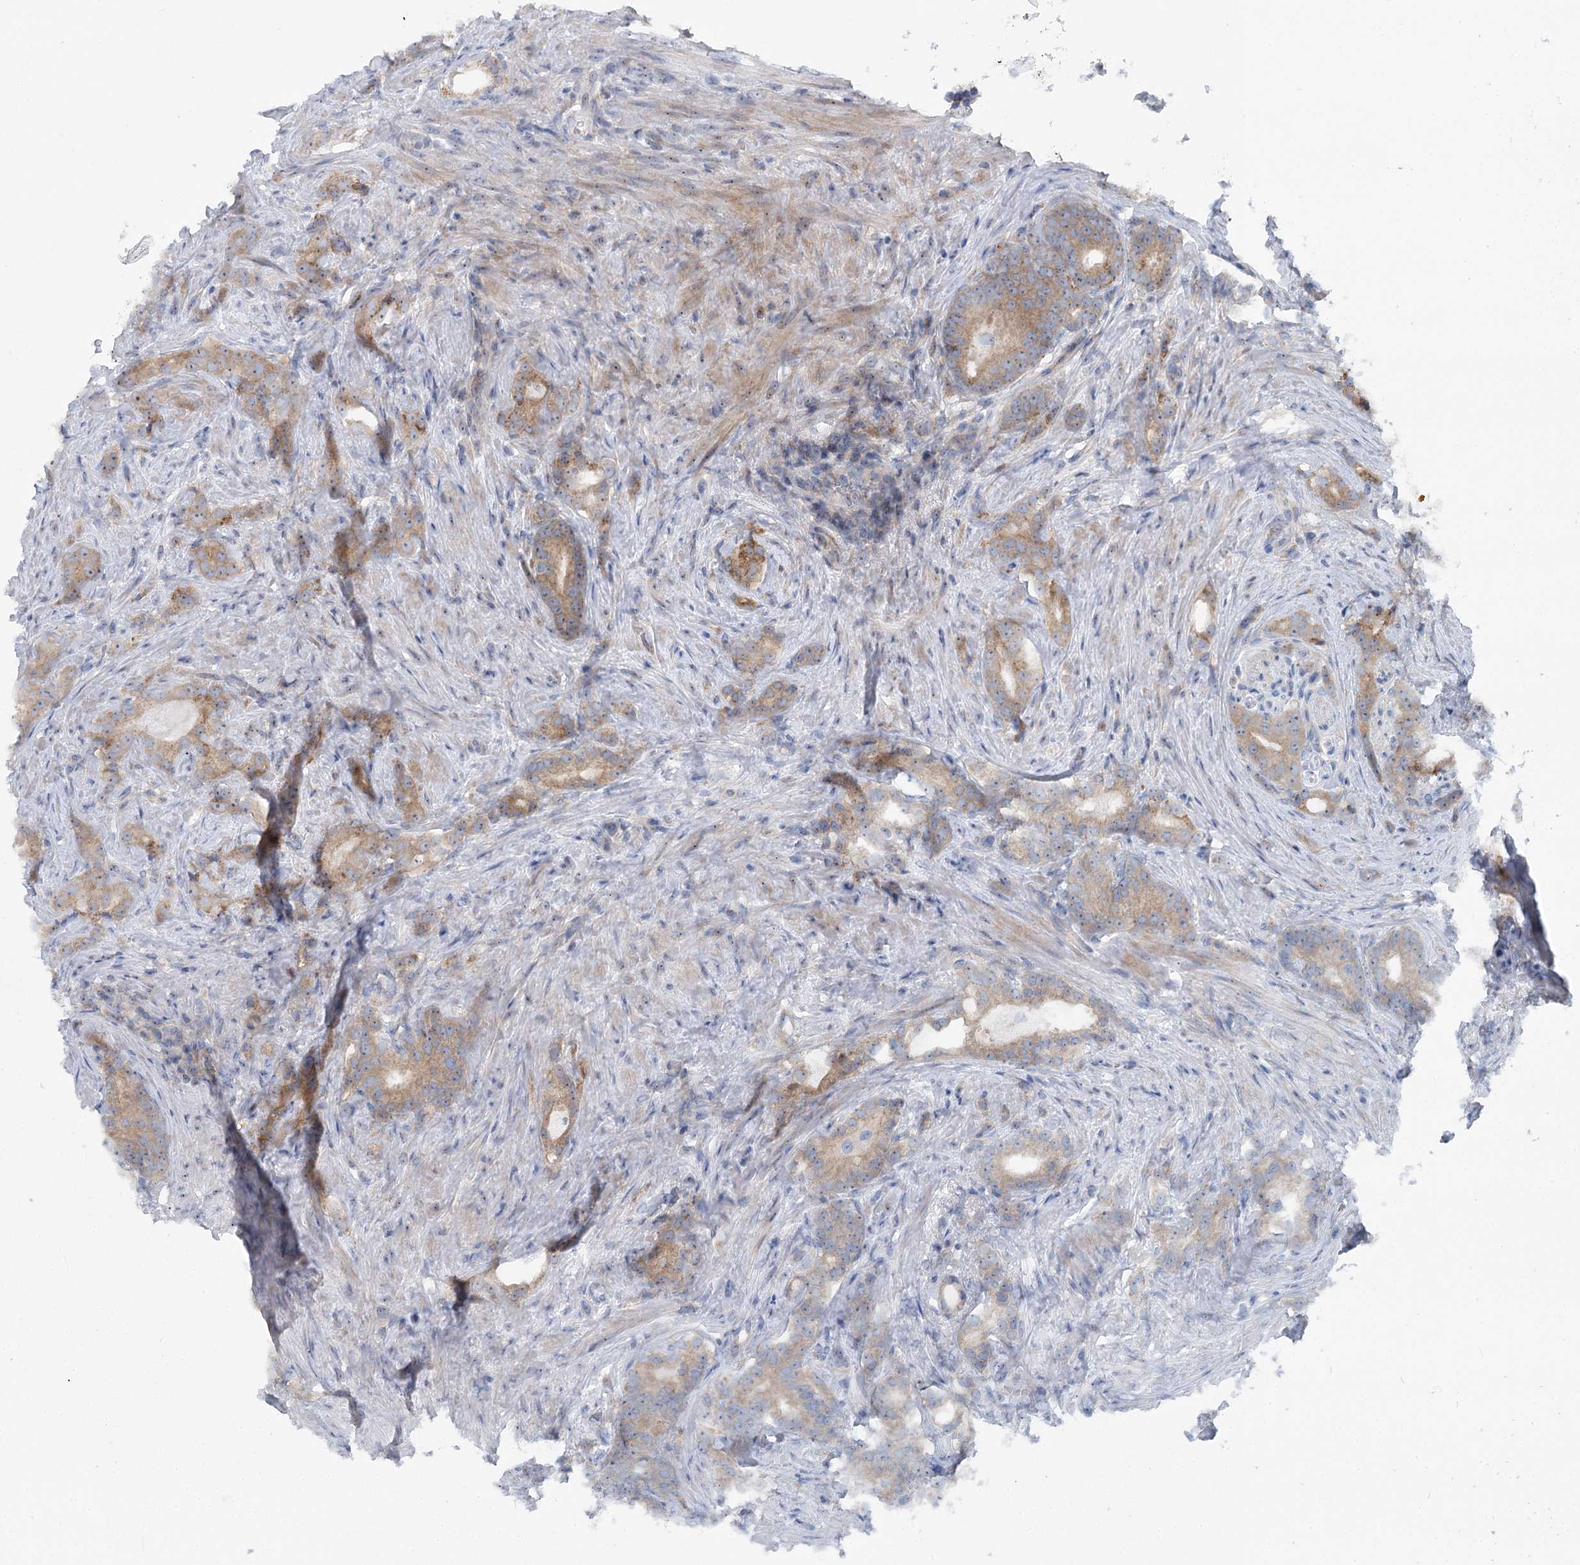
{"staining": {"intensity": "moderate", "quantity": "25%-75%", "location": "cytoplasmic/membranous"}, "tissue": "prostate cancer", "cell_type": "Tumor cells", "image_type": "cancer", "snomed": [{"axis": "morphology", "description": "Adenocarcinoma, Low grade"}, {"axis": "topography", "description": "Prostate"}], "caption": "Tumor cells show moderate cytoplasmic/membranous positivity in approximately 25%-75% of cells in adenocarcinoma (low-grade) (prostate).", "gene": "MARK2", "patient": {"sex": "male", "age": 71}}